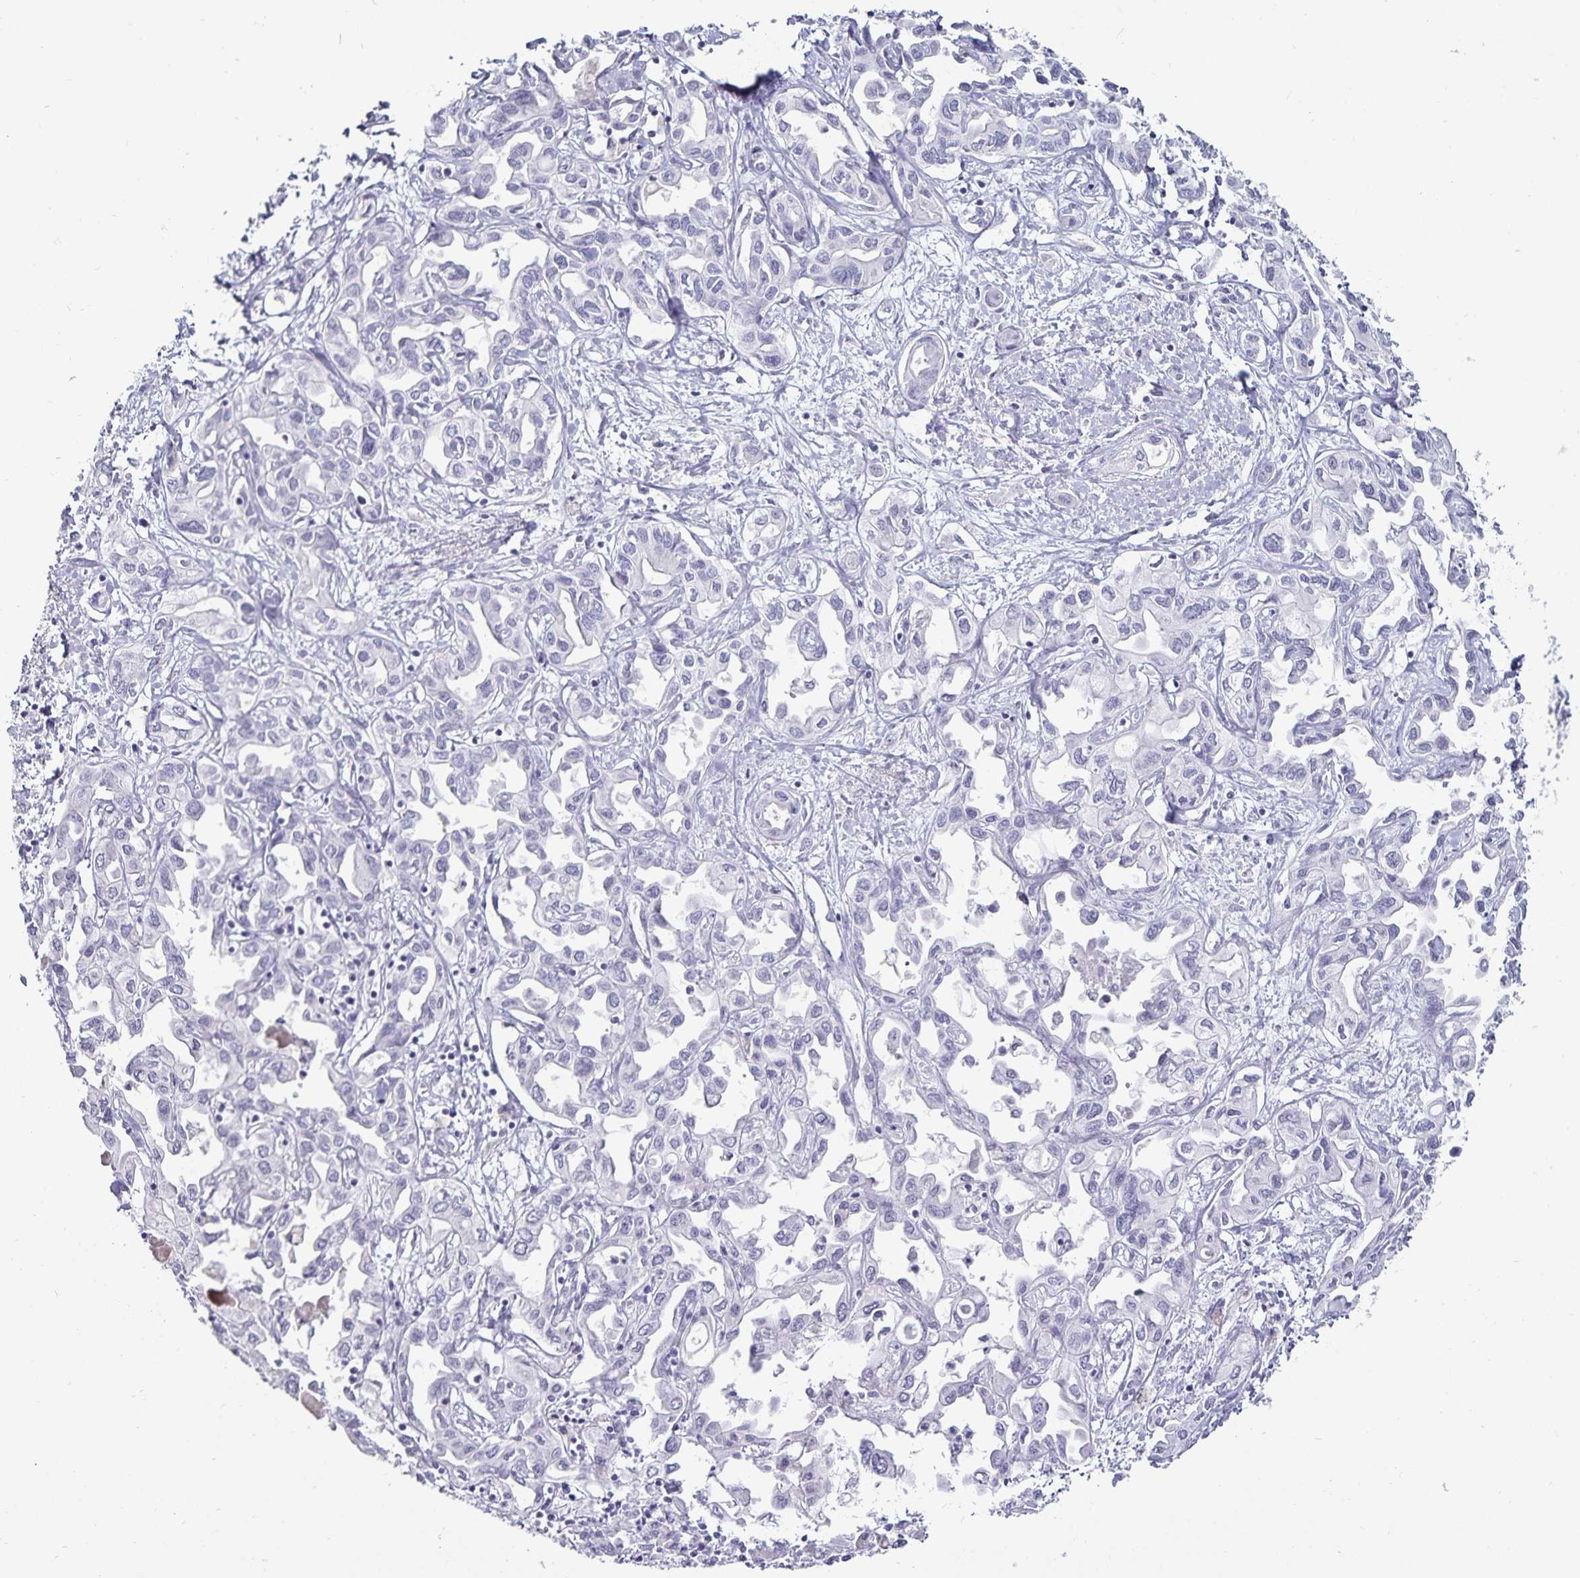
{"staining": {"intensity": "negative", "quantity": "none", "location": "none"}, "tissue": "liver cancer", "cell_type": "Tumor cells", "image_type": "cancer", "snomed": [{"axis": "morphology", "description": "Cholangiocarcinoma"}, {"axis": "topography", "description": "Liver"}], "caption": "A high-resolution micrograph shows immunohistochemistry (IHC) staining of cholangiocarcinoma (liver), which shows no significant expression in tumor cells. The staining is performed using DAB brown chromogen with nuclei counter-stained in using hematoxylin.", "gene": "DEFA6", "patient": {"sex": "female", "age": 64}}